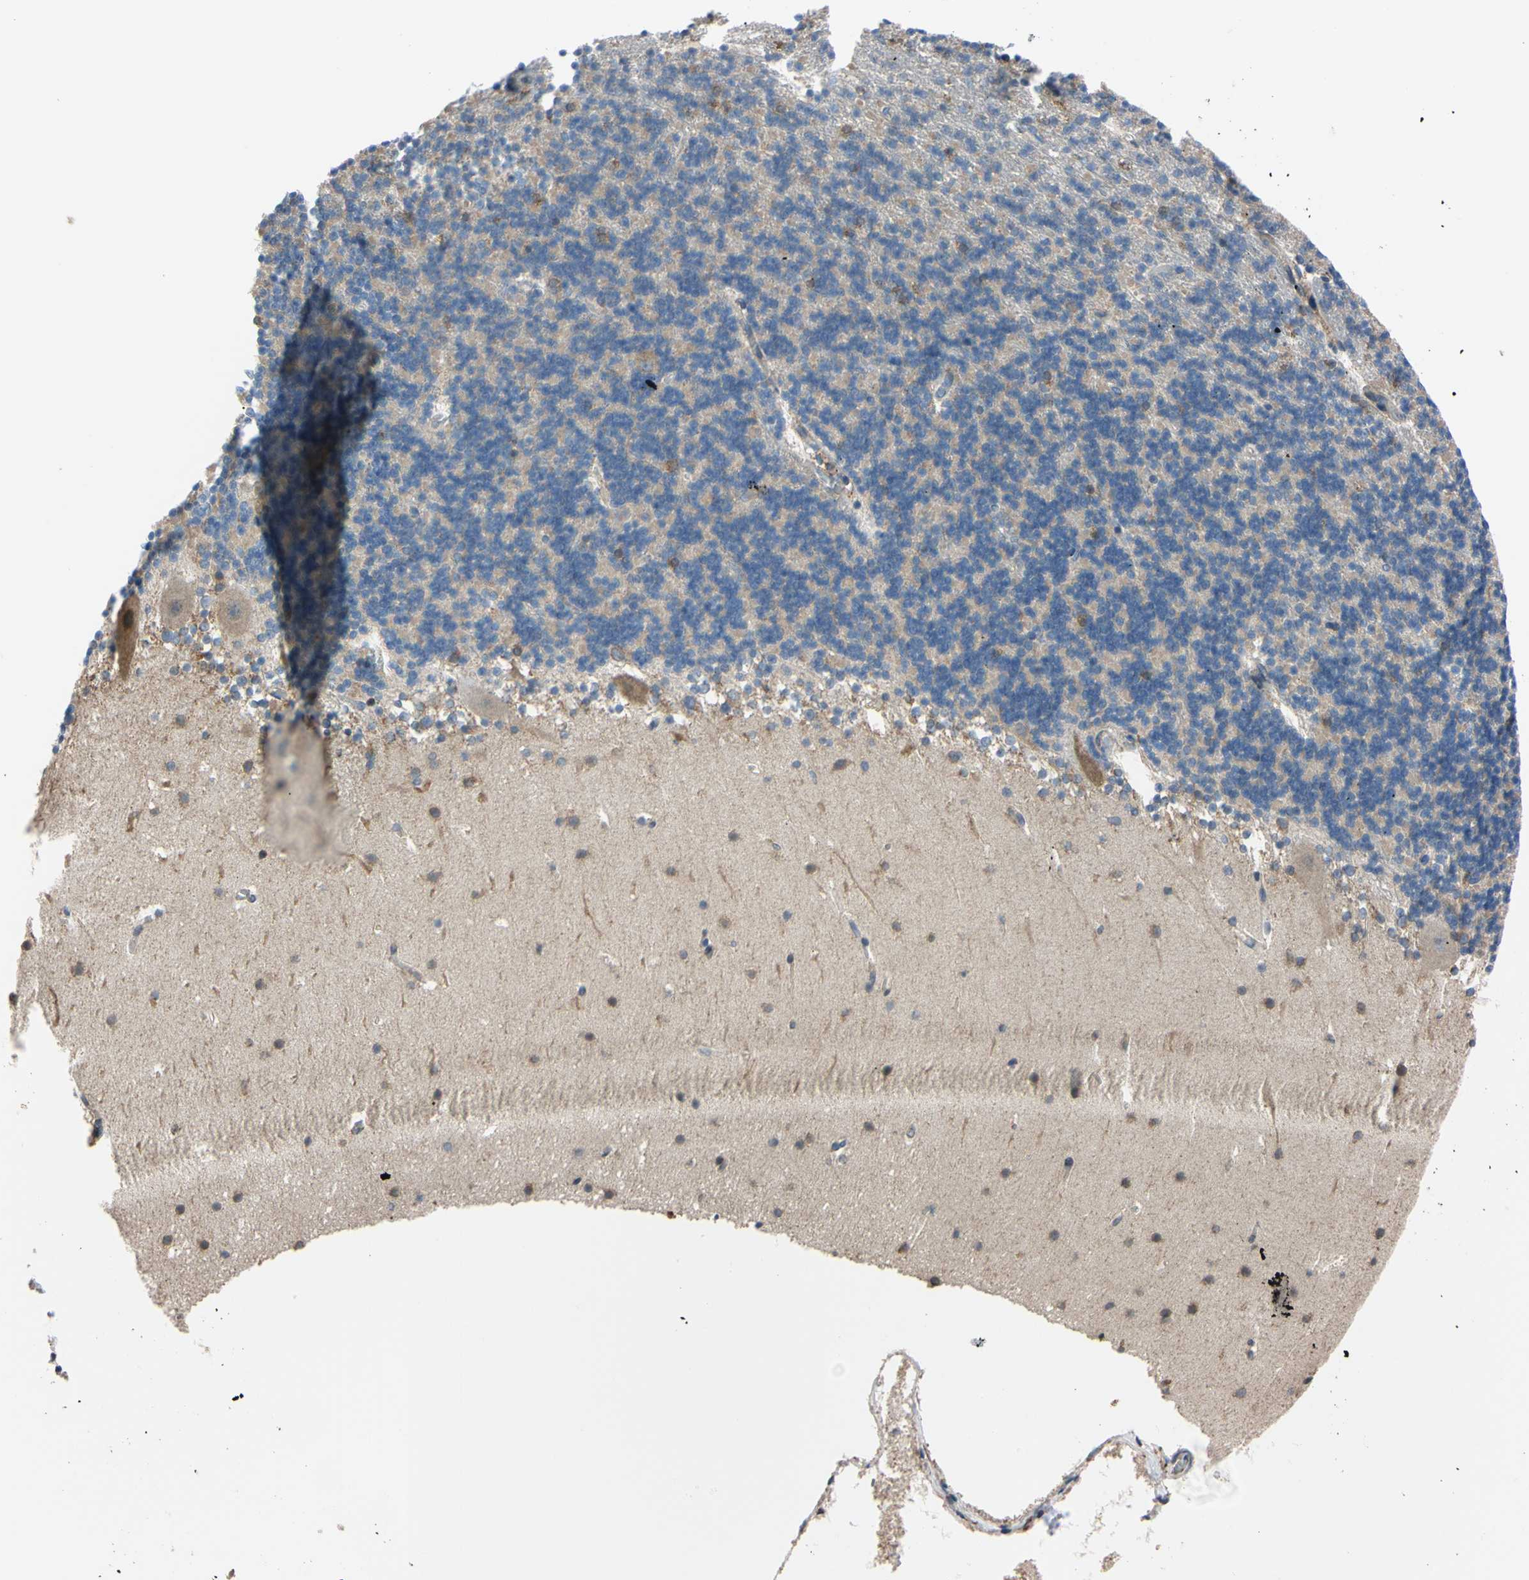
{"staining": {"intensity": "weak", "quantity": "25%-75%", "location": "cytoplasmic/membranous"}, "tissue": "cerebellum", "cell_type": "Cells in granular layer", "image_type": "normal", "snomed": [{"axis": "morphology", "description": "Normal tissue, NOS"}, {"axis": "topography", "description": "Cerebellum"}], "caption": "Weak cytoplasmic/membranous staining for a protein is appreciated in about 25%-75% of cells in granular layer of unremarkable cerebellum using IHC.", "gene": "BMF", "patient": {"sex": "male", "age": 45}}